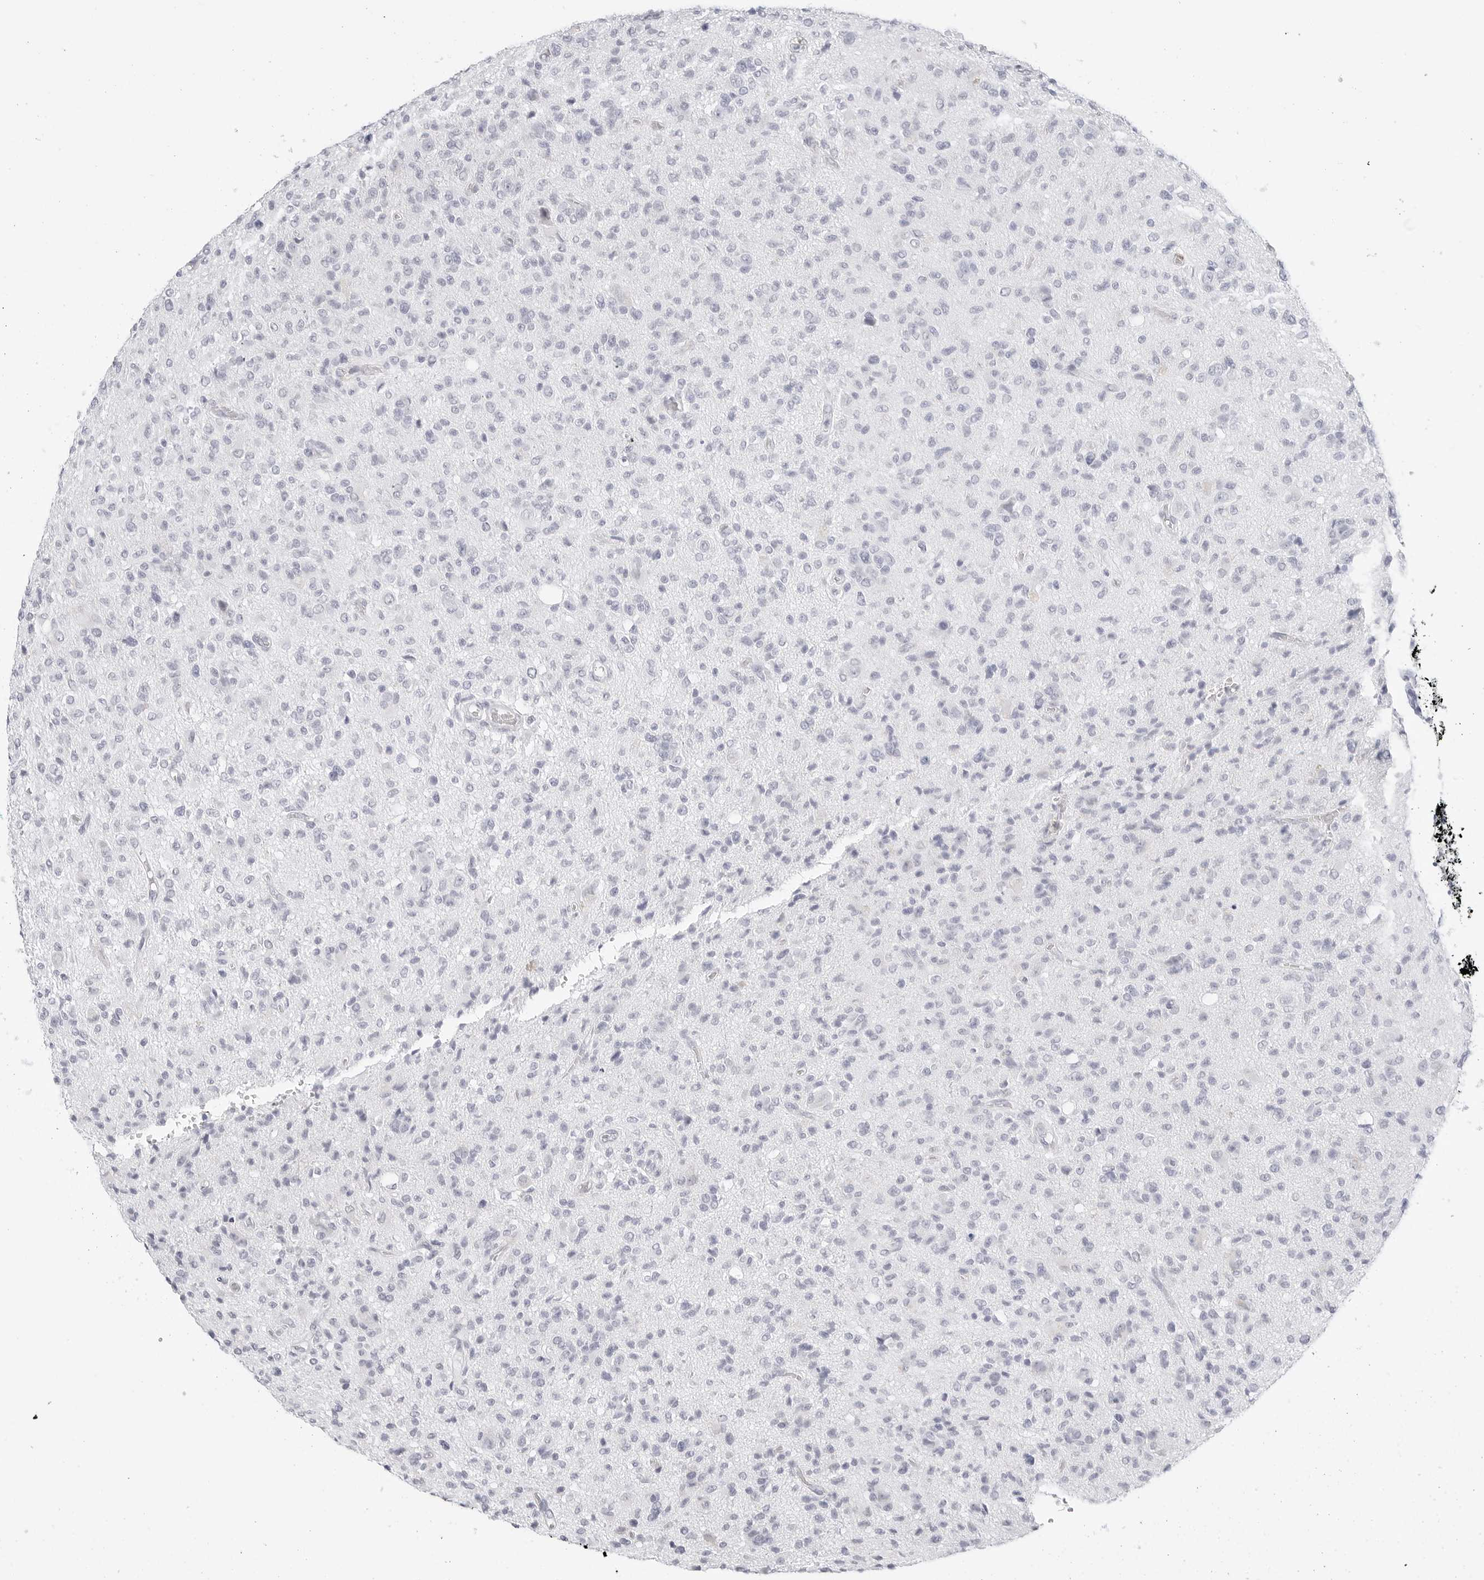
{"staining": {"intensity": "negative", "quantity": "none", "location": "none"}, "tissue": "glioma", "cell_type": "Tumor cells", "image_type": "cancer", "snomed": [{"axis": "morphology", "description": "Glioma, malignant, High grade"}, {"axis": "topography", "description": "Brain"}], "caption": "Tumor cells show no significant staining in malignant high-grade glioma.", "gene": "HMGCS2", "patient": {"sex": "female", "age": 57}}